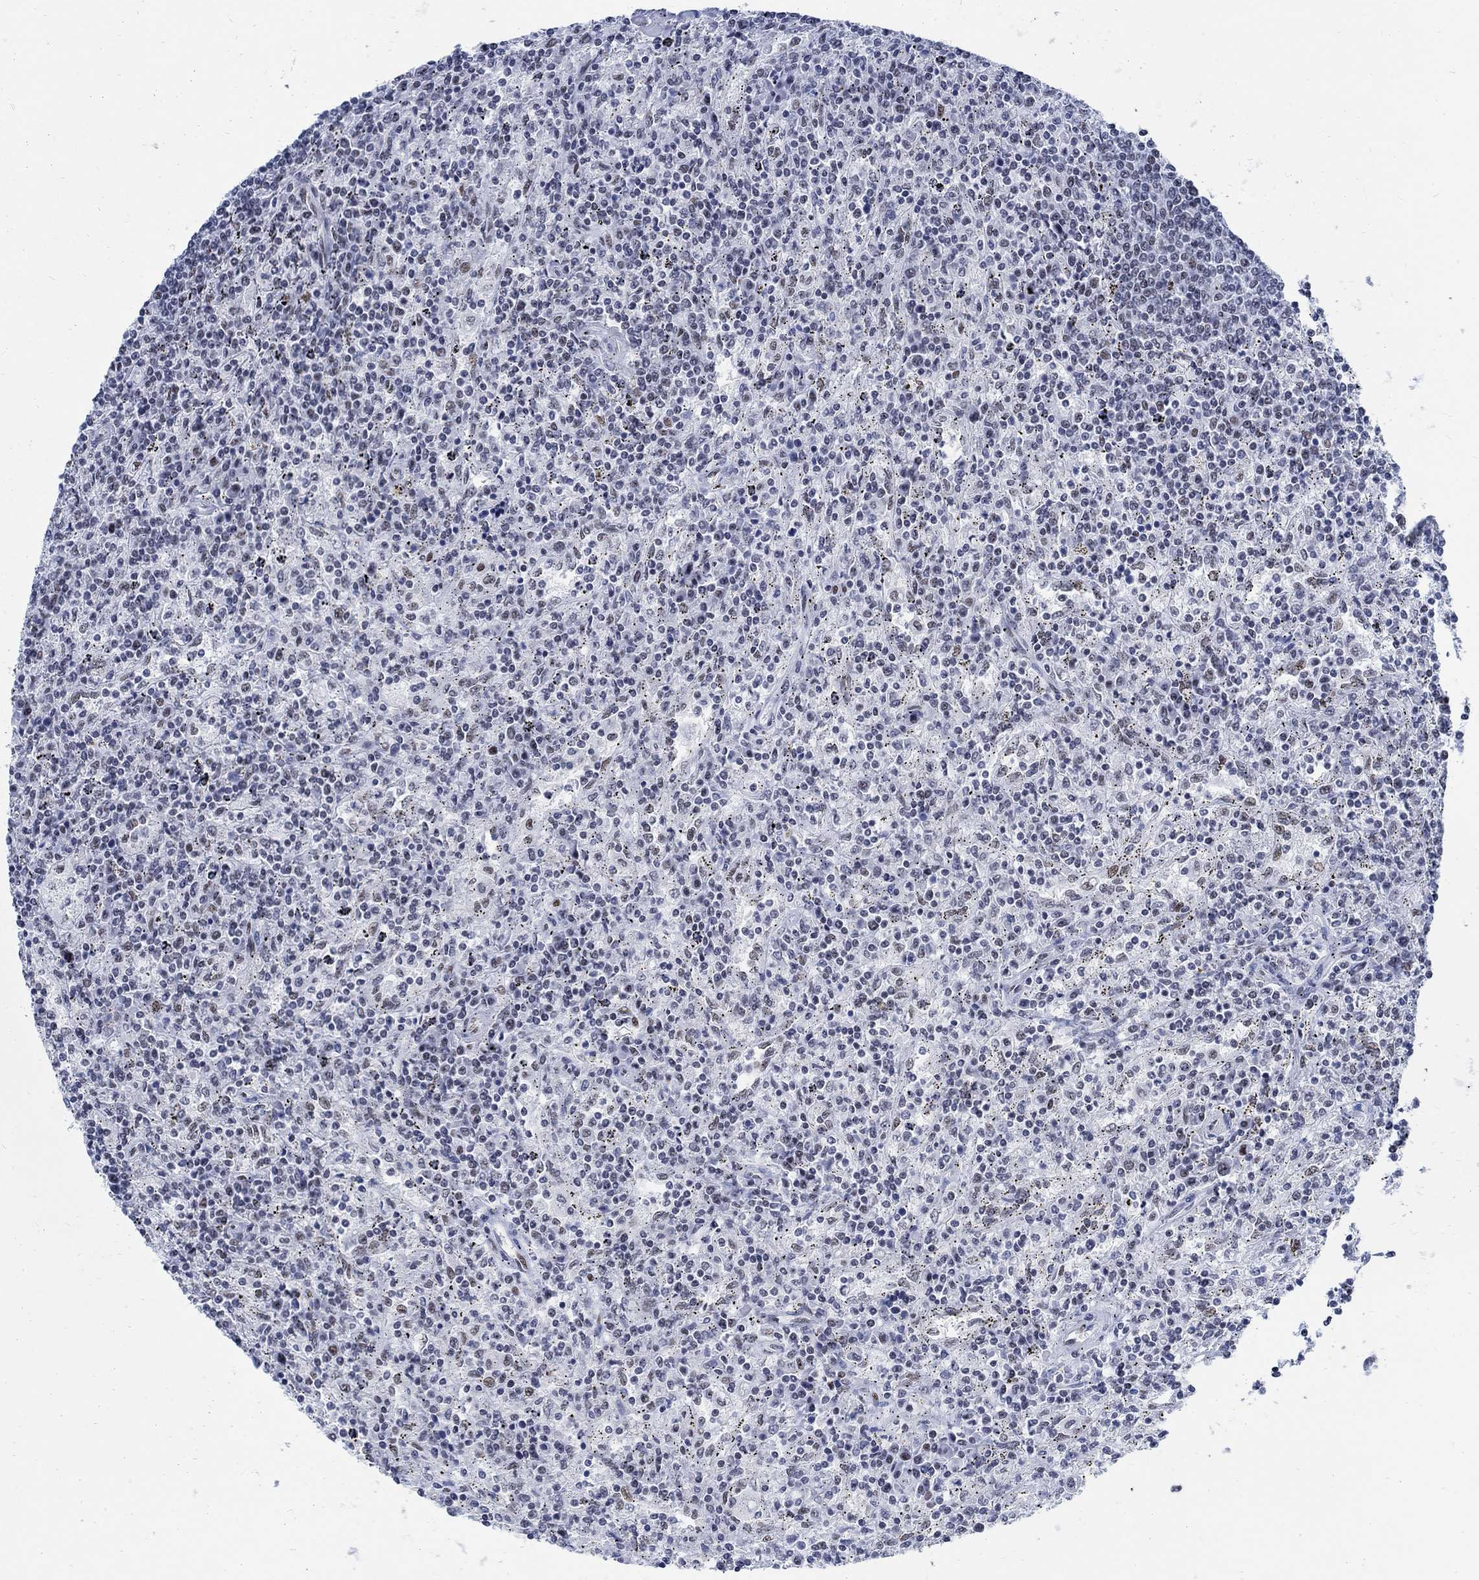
{"staining": {"intensity": "negative", "quantity": "none", "location": "none"}, "tissue": "lymphoma", "cell_type": "Tumor cells", "image_type": "cancer", "snomed": [{"axis": "morphology", "description": "Malignant lymphoma, non-Hodgkin's type, Low grade"}, {"axis": "topography", "description": "Lymph node"}], "caption": "Tumor cells show no significant expression in malignant lymphoma, non-Hodgkin's type (low-grade). (DAB immunohistochemistry (IHC) visualized using brightfield microscopy, high magnification).", "gene": "DLK1", "patient": {"sex": "male", "age": 52}}